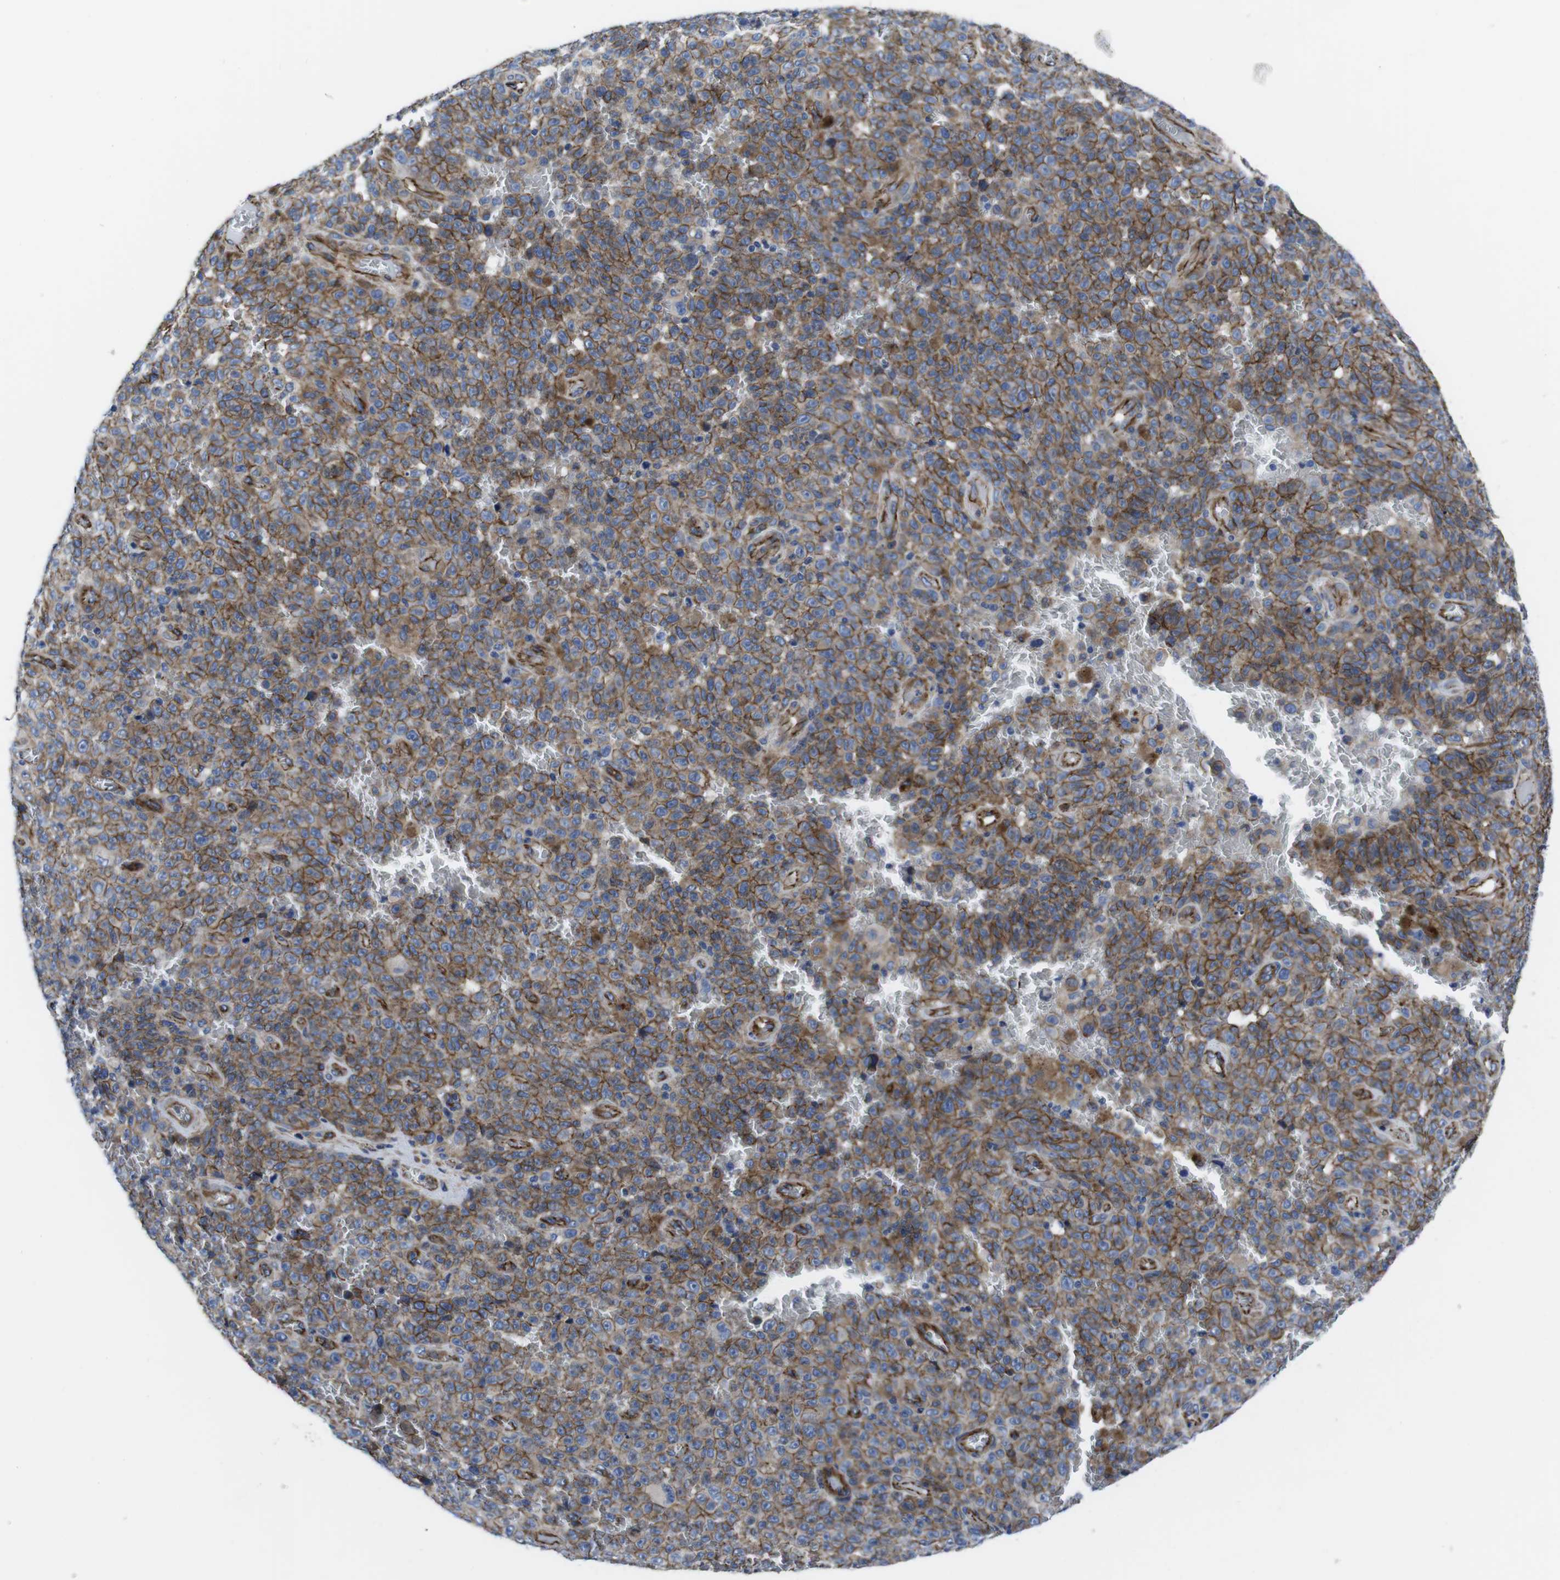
{"staining": {"intensity": "moderate", "quantity": ">75%", "location": "cytoplasmic/membranous"}, "tissue": "melanoma", "cell_type": "Tumor cells", "image_type": "cancer", "snomed": [{"axis": "morphology", "description": "Malignant melanoma, NOS"}, {"axis": "topography", "description": "Skin"}], "caption": "Immunohistochemical staining of human malignant melanoma exhibits moderate cytoplasmic/membranous protein expression in about >75% of tumor cells.", "gene": "NUMB", "patient": {"sex": "female", "age": 82}}